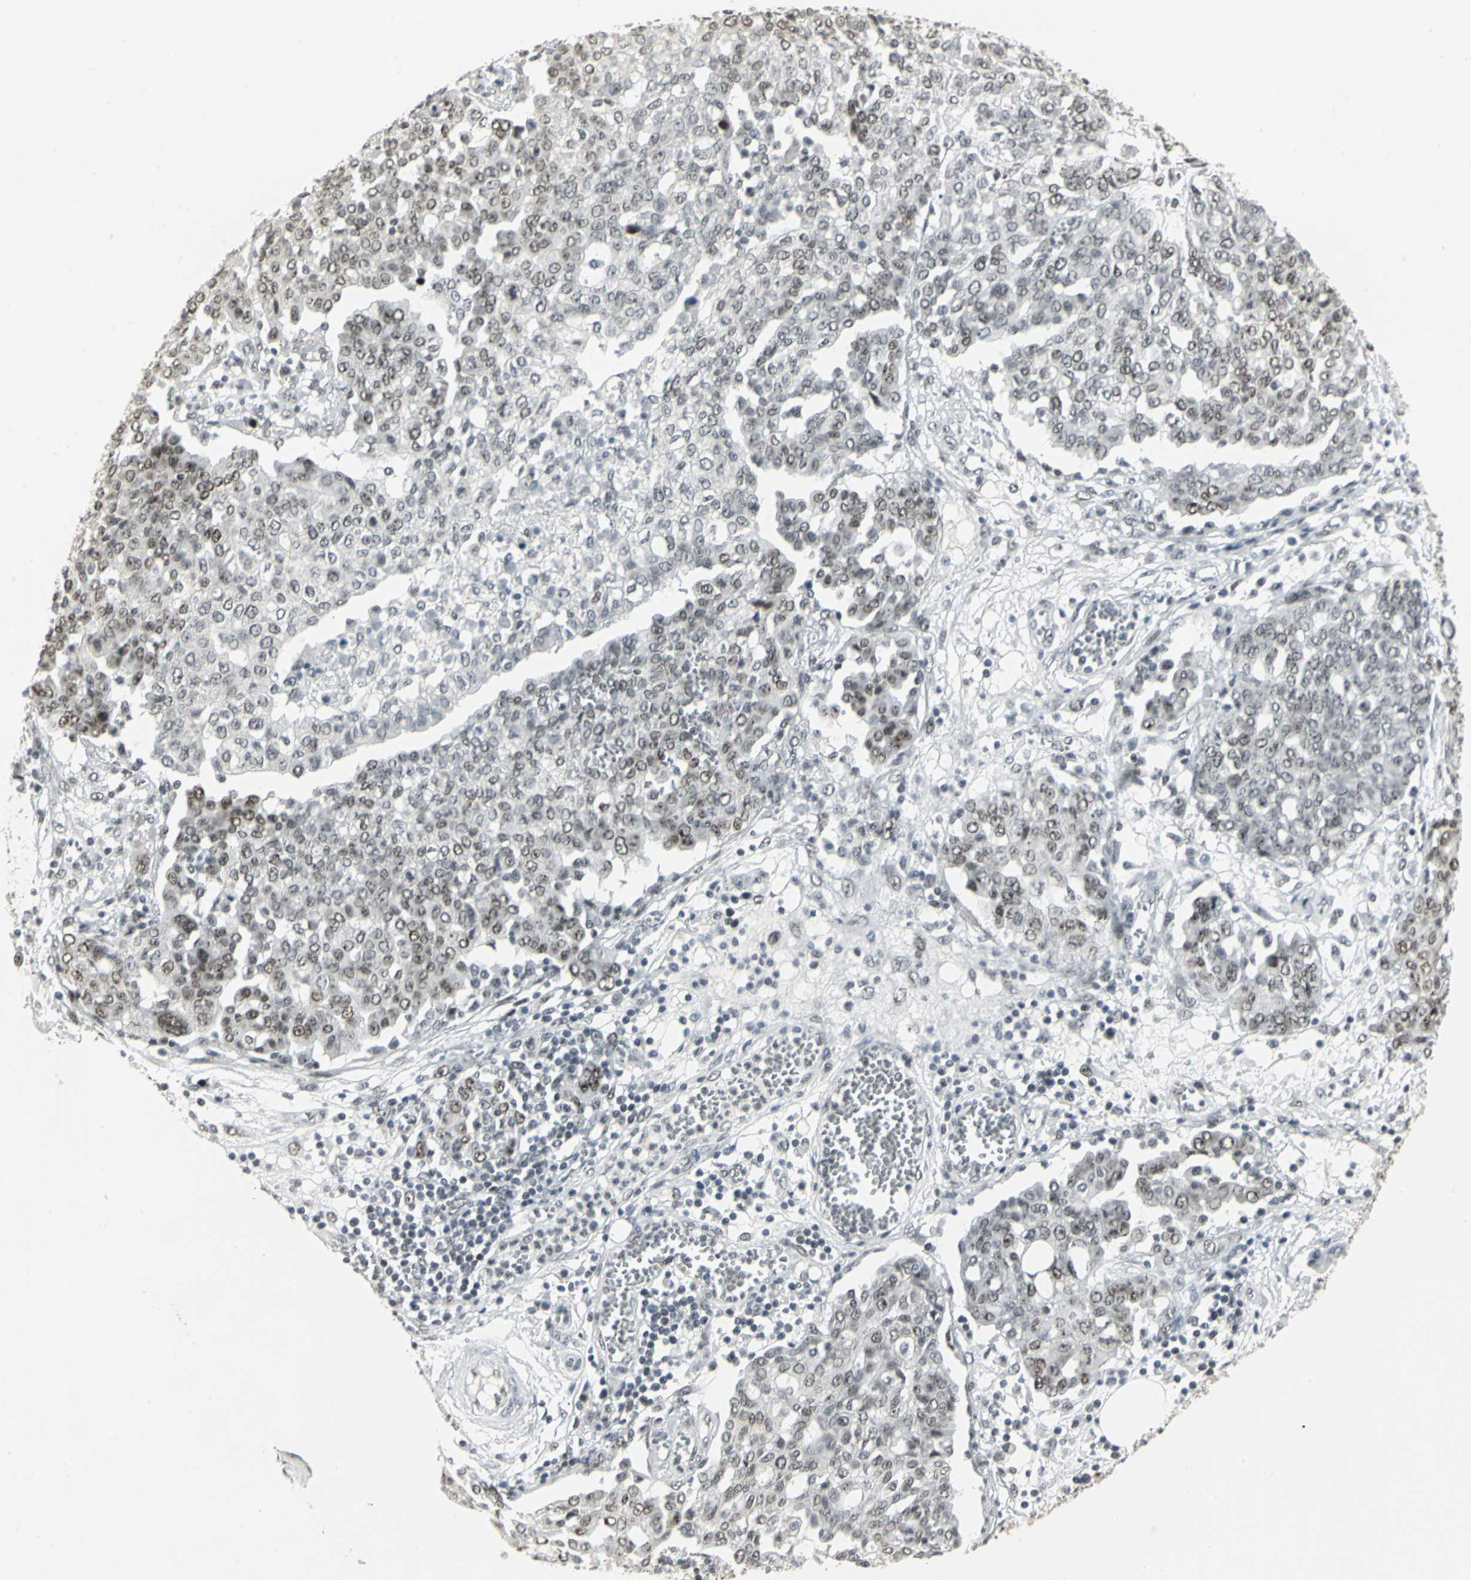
{"staining": {"intensity": "weak", "quantity": ">75%", "location": "nuclear"}, "tissue": "ovarian cancer", "cell_type": "Tumor cells", "image_type": "cancer", "snomed": [{"axis": "morphology", "description": "Cystadenocarcinoma, serous, NOS"}, {"axis": "topography", "description": "Soft tissue"}, {"axis": "topography", "description": "Ovary"}], "caption": "A low amount of weak nuclear staining is appreciated in approximately >75% of tumor cells in ovarian cancer tissue. The staining is performed using DAB (3,3'-diaminobenzidine) brown chromogen to label protein expression. The nuclei are counter-stained blue using hematoxylin.", "gene": "CBX3", "patient": {"sex": "female", "age": 57}}